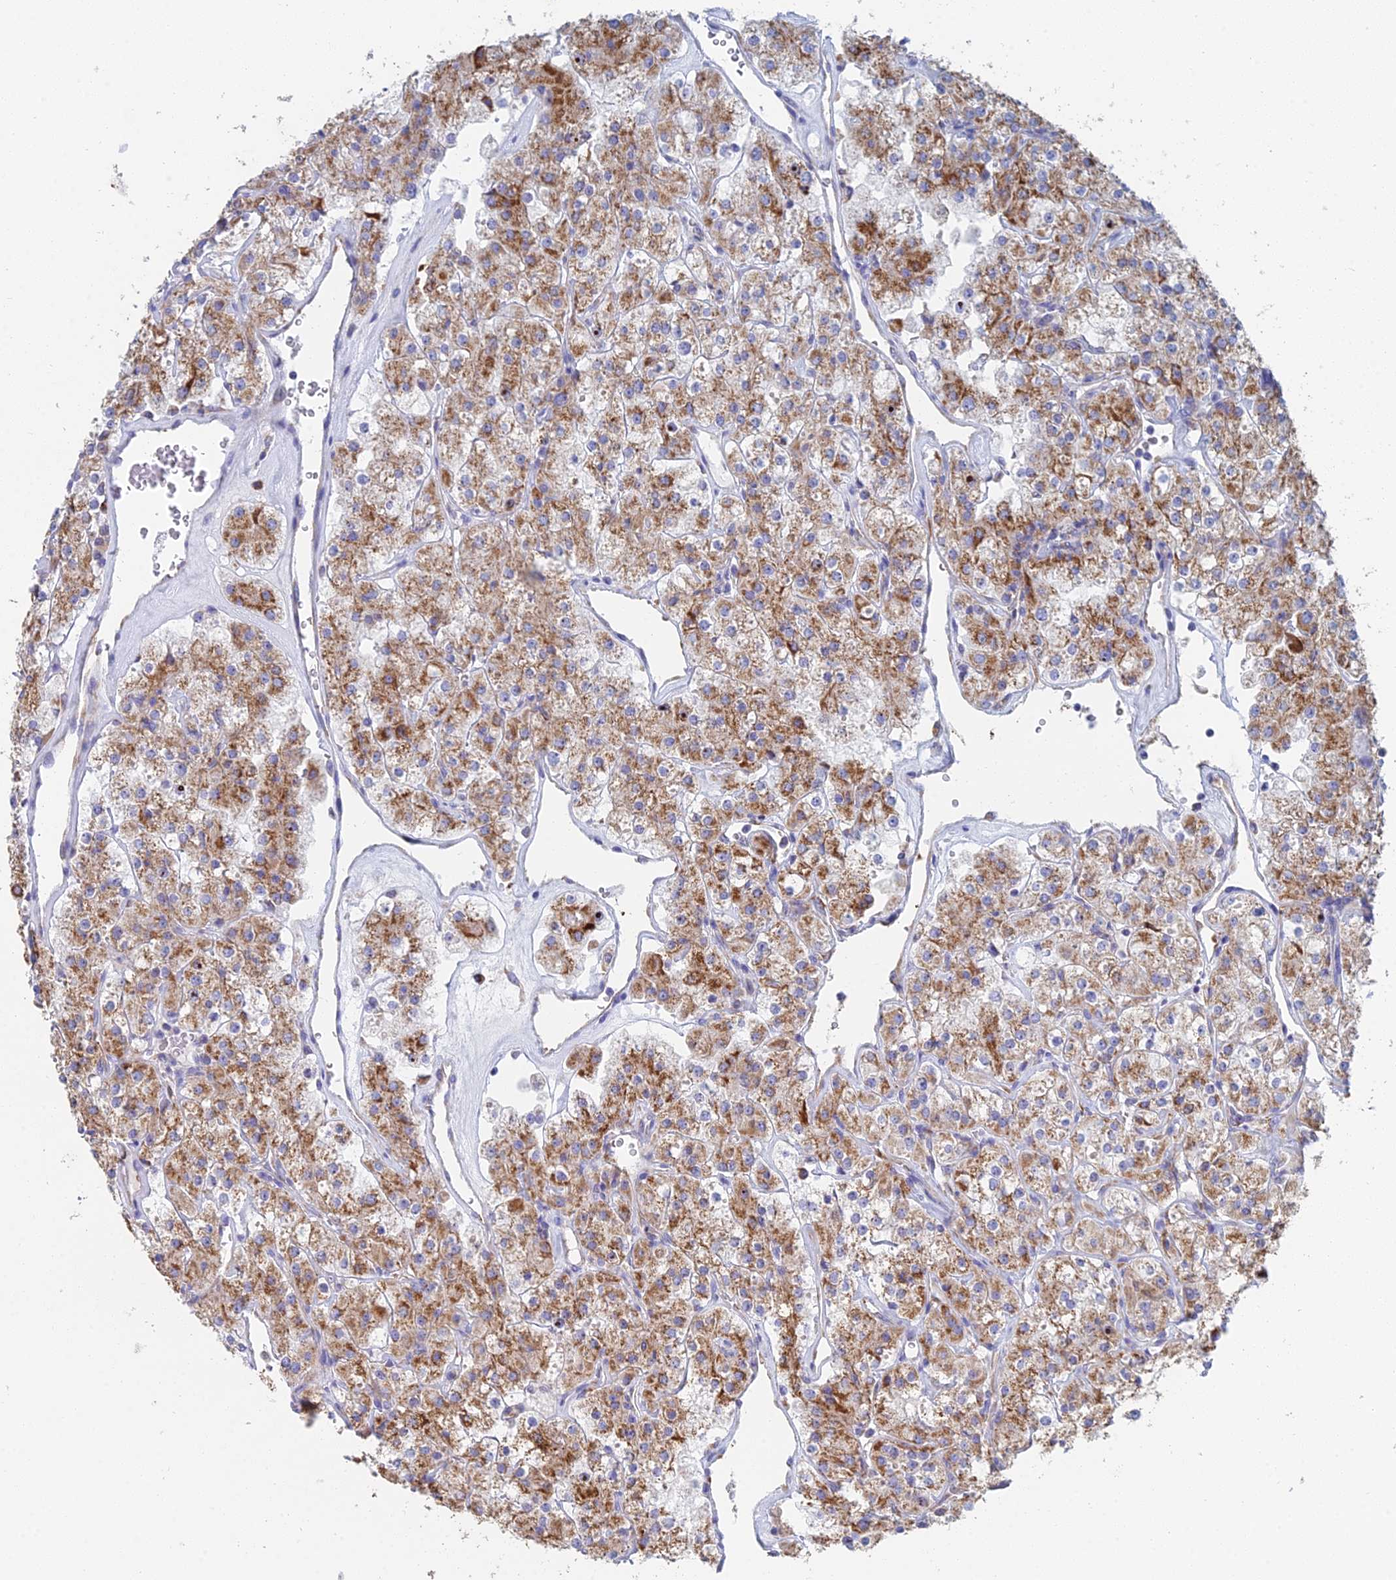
{"staining": {"intensity": "moderate", "quantity": ">75%", "location": "cytoplasmic/membranous"}, "tissue": "renal cancer", "cell_type": "Tumor cells", "image_type": "cancer", "snomed": [{"axis": "morphology", "description": "Adenocarcinoma, NOS"}, {"axis": "topography", "description": "Kidney"}], "caption": "Renal adenocarcinoma tissue displays moderate cytoplasmic/membranous staining in approximately >75% of tumor cells, visualized by immunohistochemistry. (IHC, brightfield microscopy, high magnification).", "gene": "CRACR2B", "patient": {"sex": "male", "age": 77}}